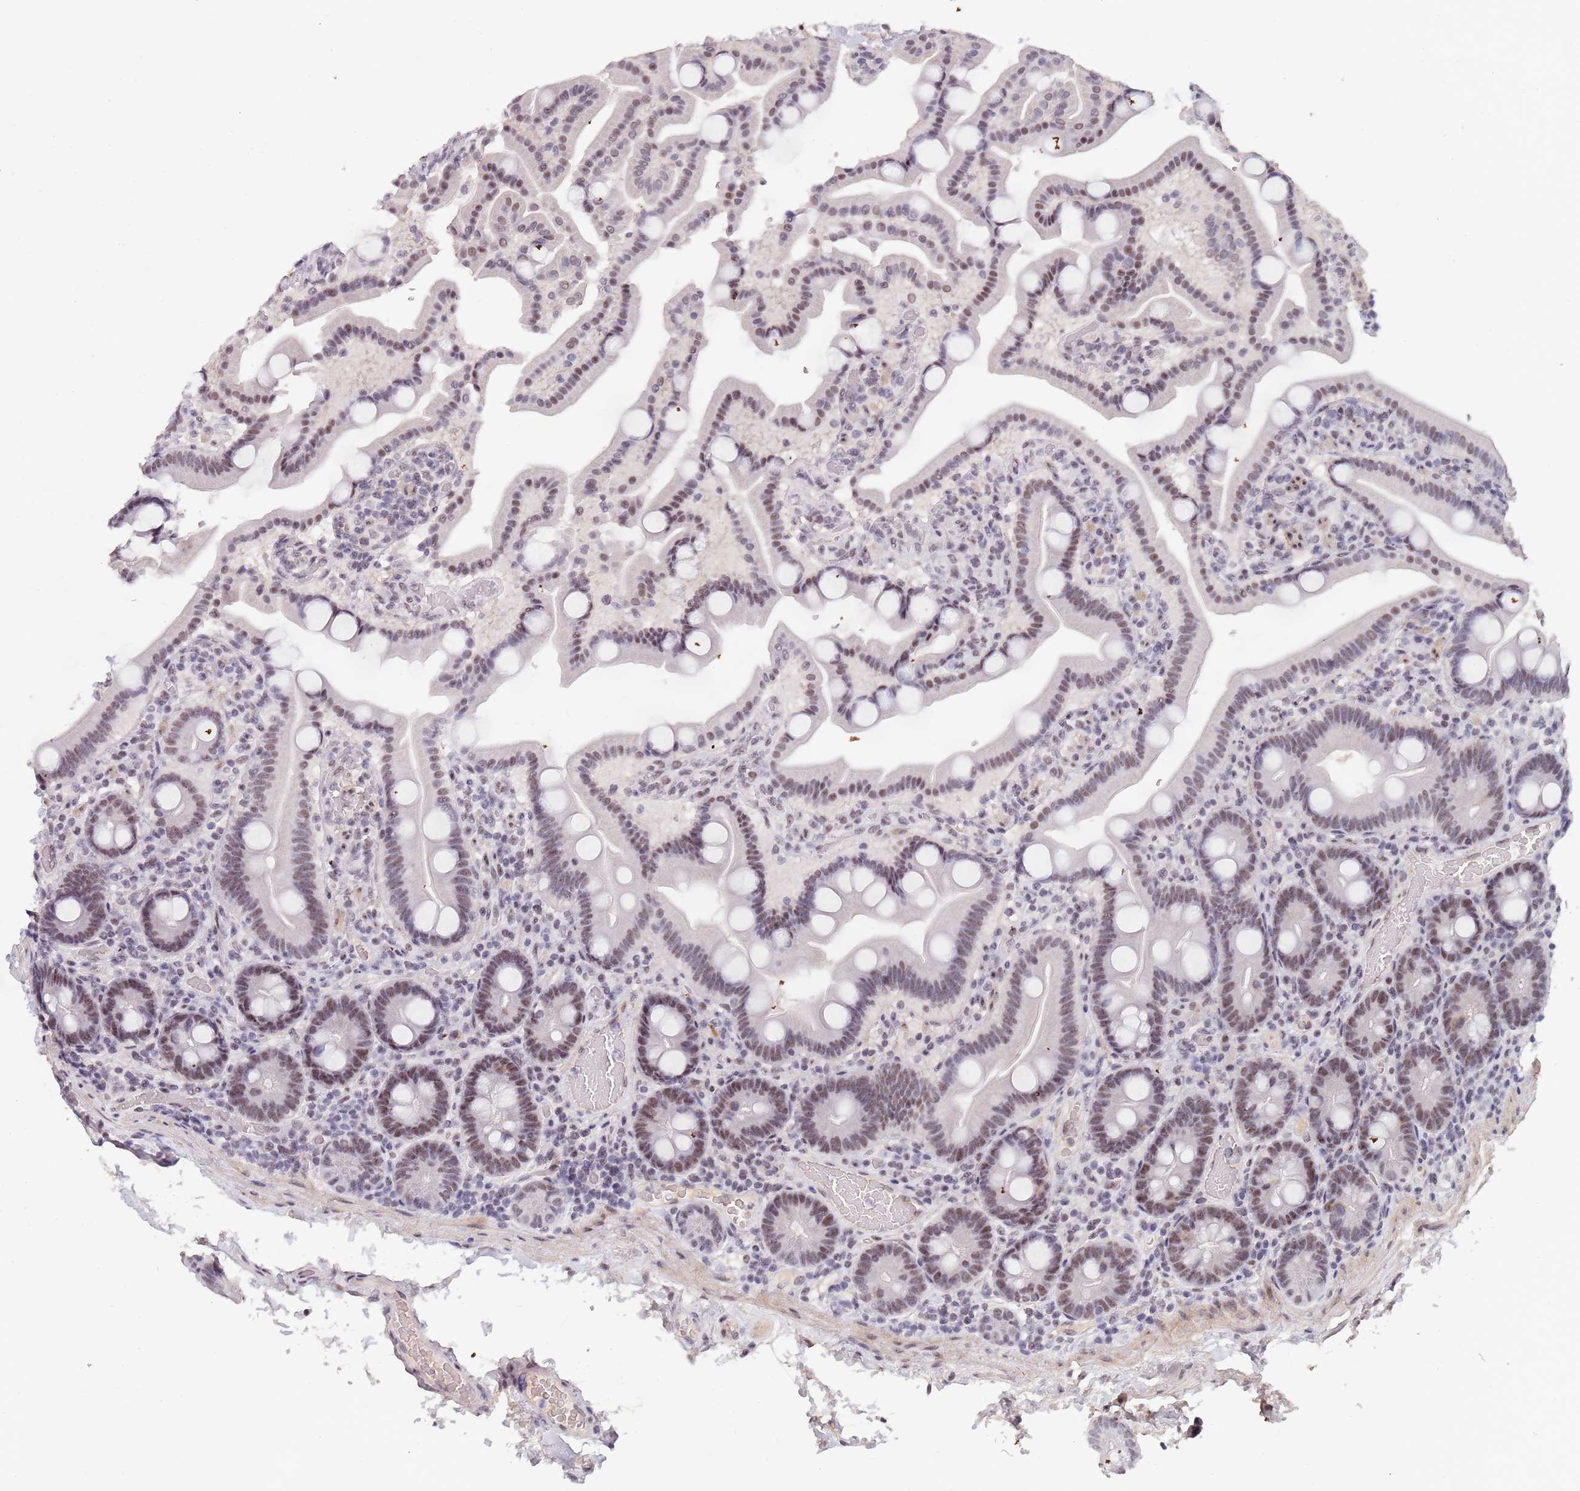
{"staining": {"intensity": "moderate", "quantity": ">75%", "location": "nuclear"}, "tissue": "duodenum", "cell_type": "Glandular cells", "image_type": "normal", "snomed": [{"axis": "morphology", "description": "Normal tissue, NOS"}, {"axis": "topography", "description": "Duodenum"}], "caption": "Normal duodenum was stained to show a protein in brown. There is medium levels of moderate nuclear expression in about >75% of glandular cells.", "gene": "CIZ1", "patient": {"sex": "male", "age": 55}}